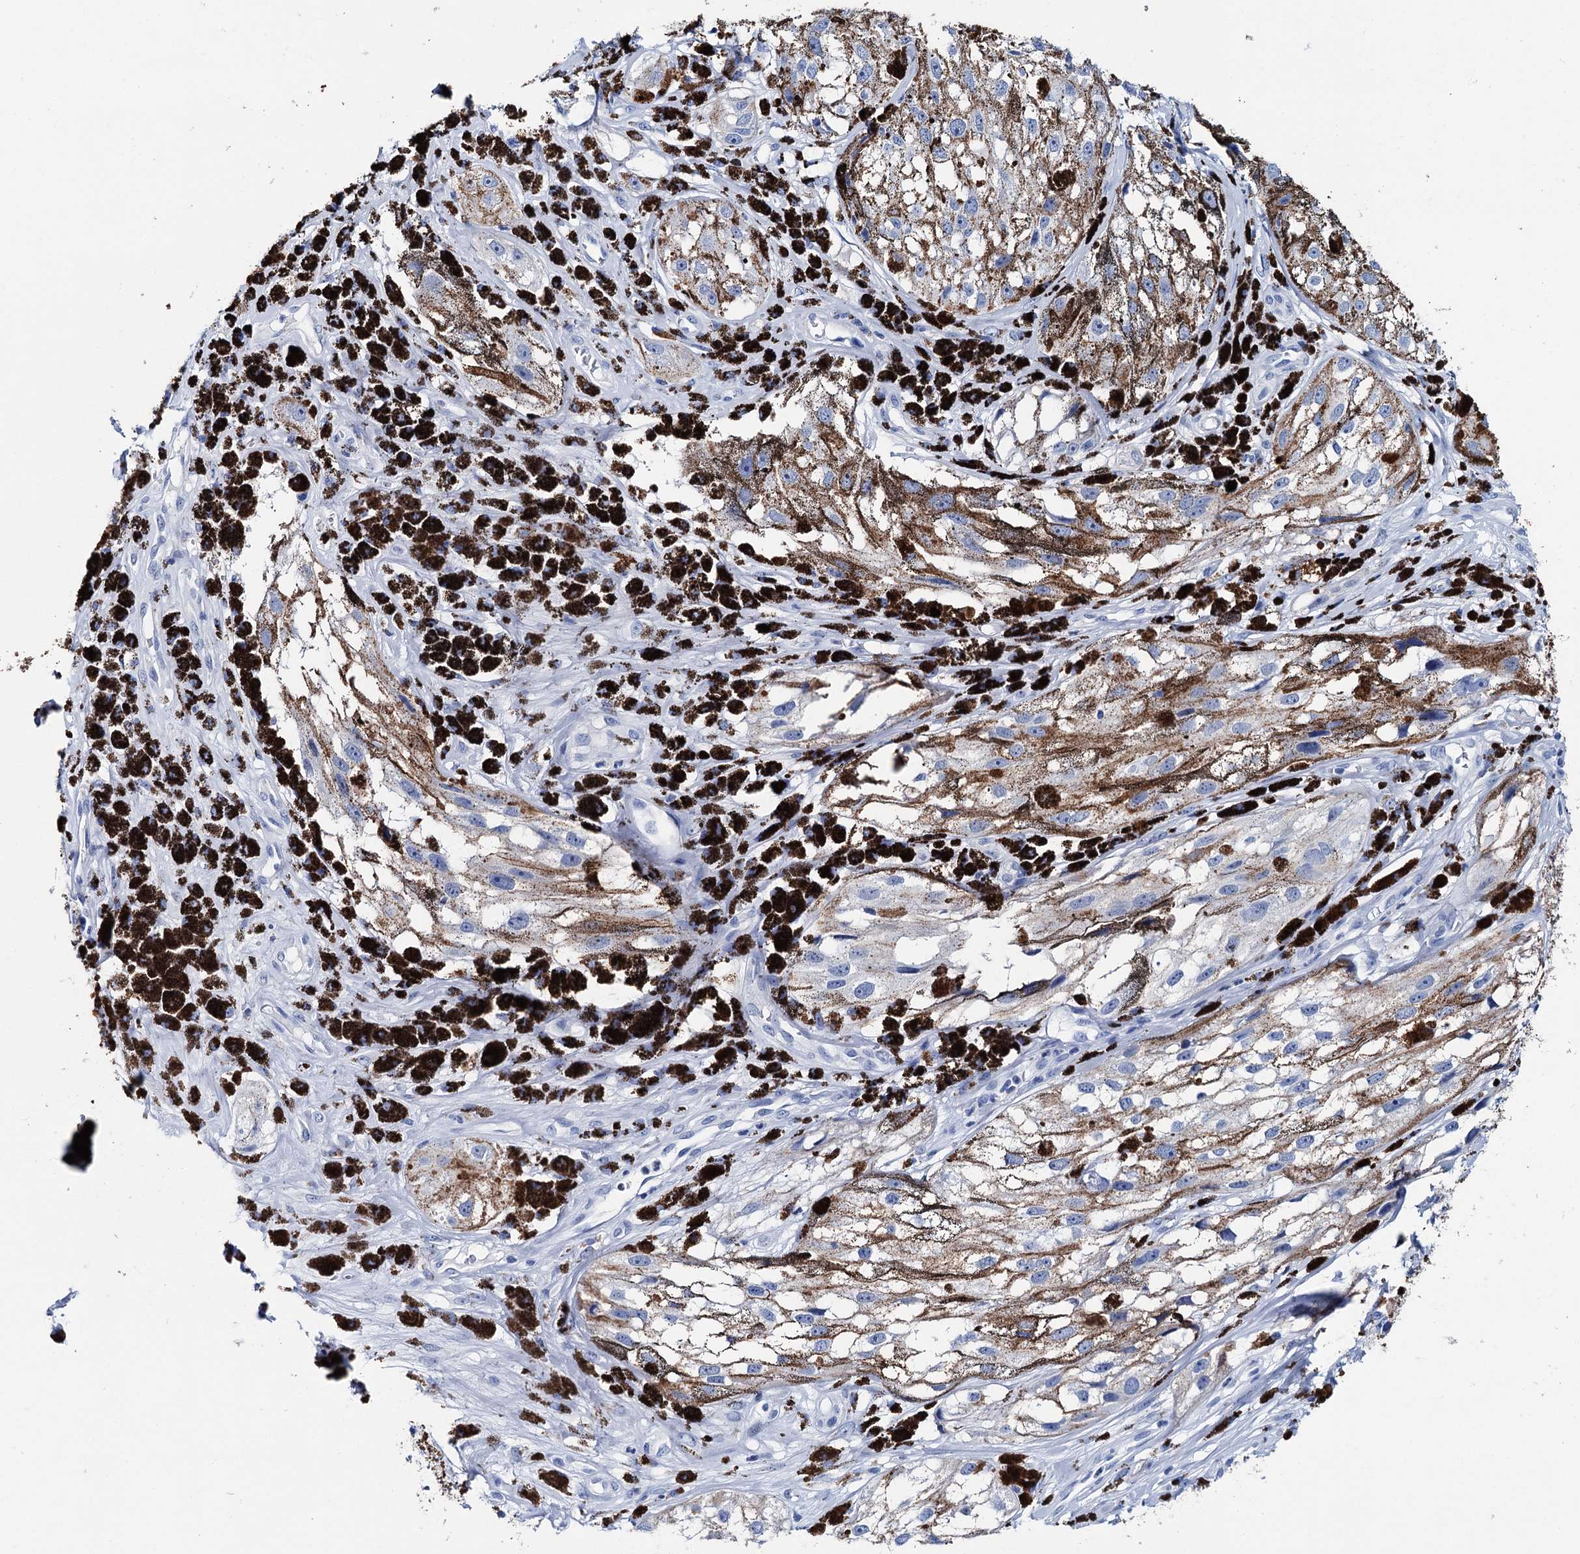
{"staining": {"intensity": "negative", "quantity": "none", "location": "none"}, "tissue": "melanoma", "cell_type": "Tumor cells", "image_type": "cancer", "snomed": [{"axis": "morphology", "description": "Malignant melanoma, NOS"}, {"axis": "topography", "description": "Skin"}], "caption": "Malignant melanoma stained for a protein using IHC reveals no staining tumor cells.", "gene": "BRINP1", "patient": {"sex": "male", "age": 88}}